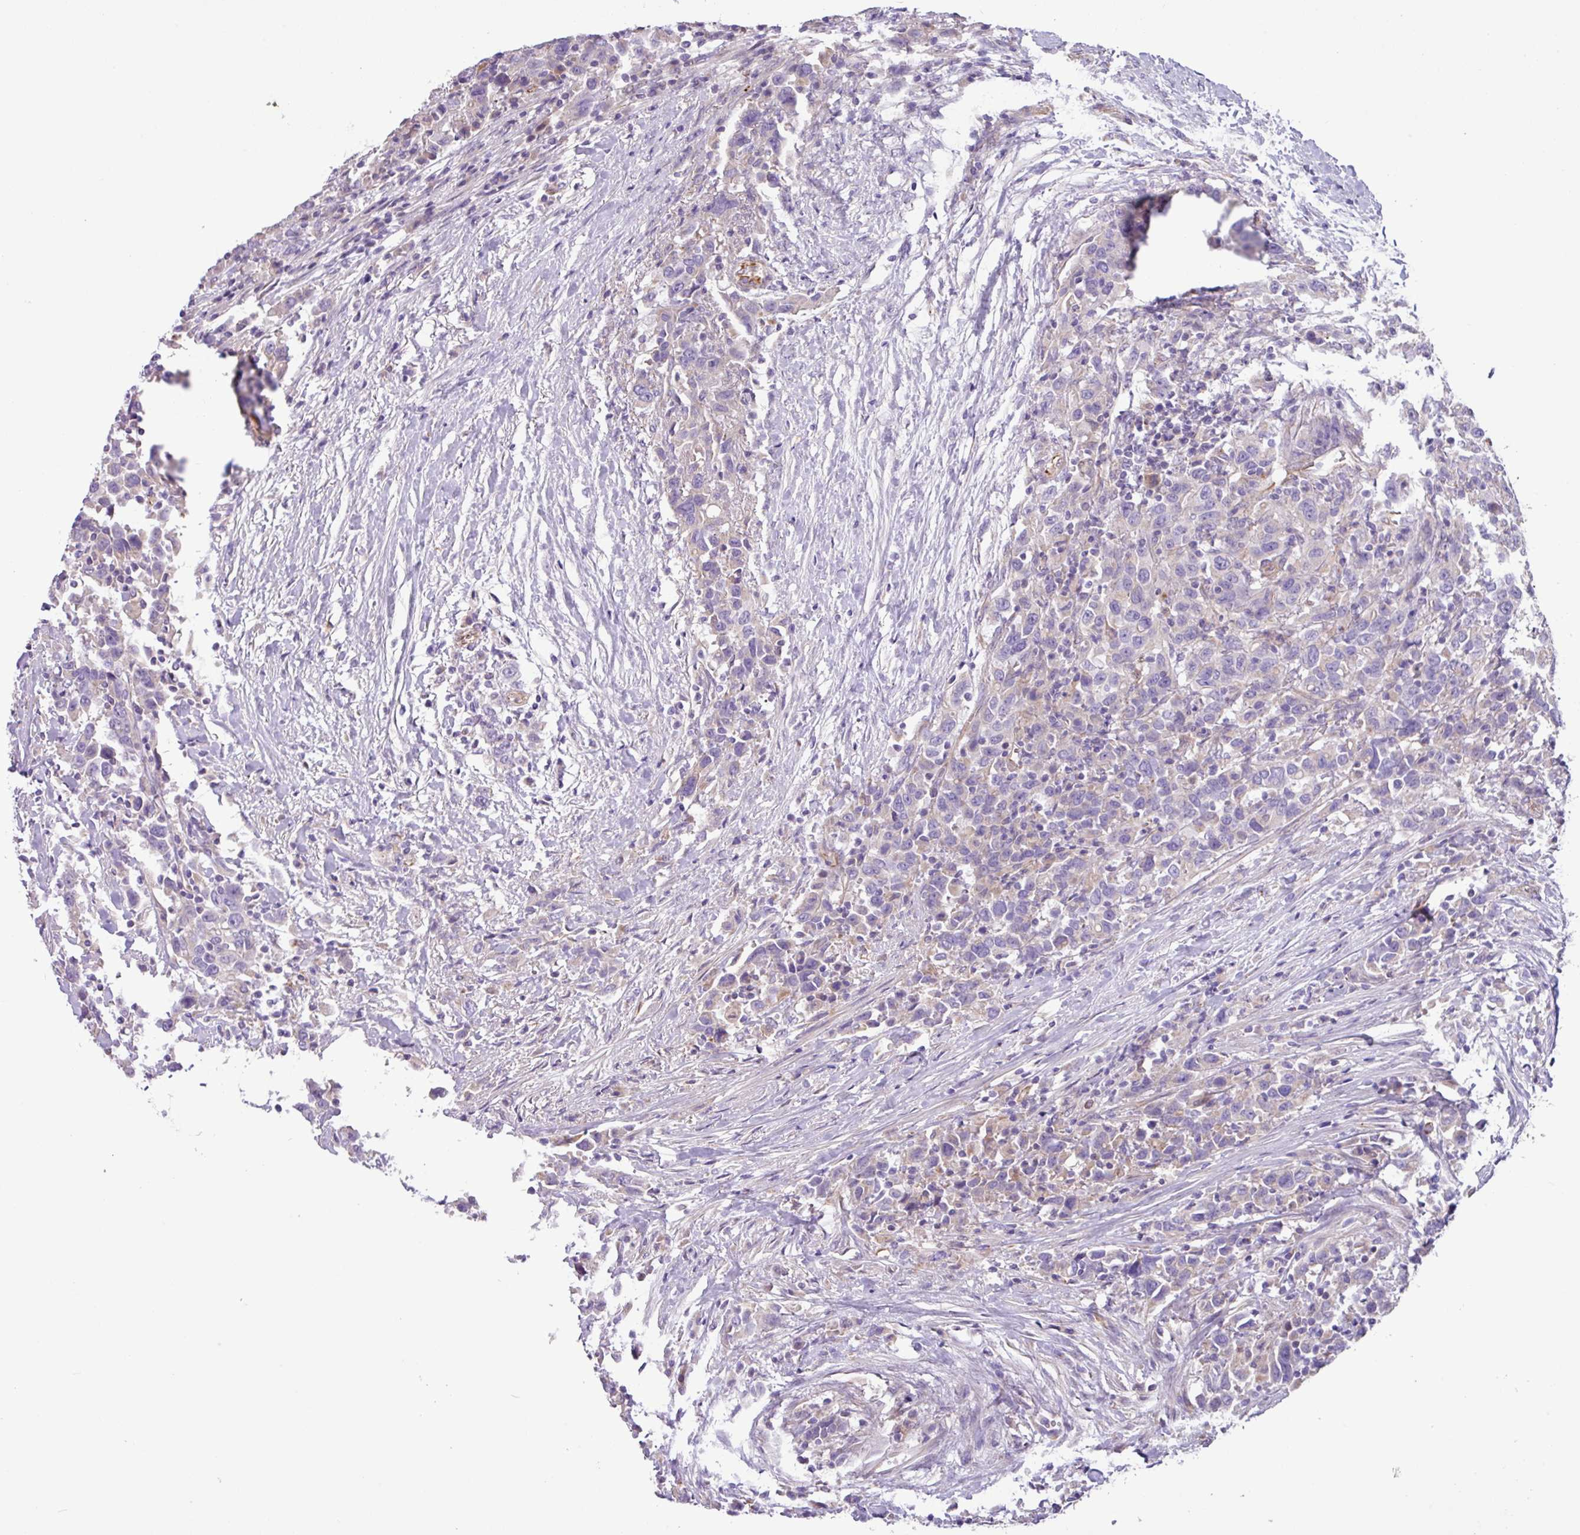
{"staining": {"intensity": "negative", "quantity": "none", "location": "none"}, "tissue": "urothelial cancer", "cell_type": "Tumor cells", "image_type": "cancer", "snomed": [{"axis": "morphology", "description": "Urothelial carcinoma, High grade"}, {"axis": "topography", "description": "Urinary bladder"}], "caption": "Image shows no protein staining in tumor cells of high-grade urothelial carcinoma tissue.", "gene": "MRM2", "patient": {"sex": "male", "age": 61}}